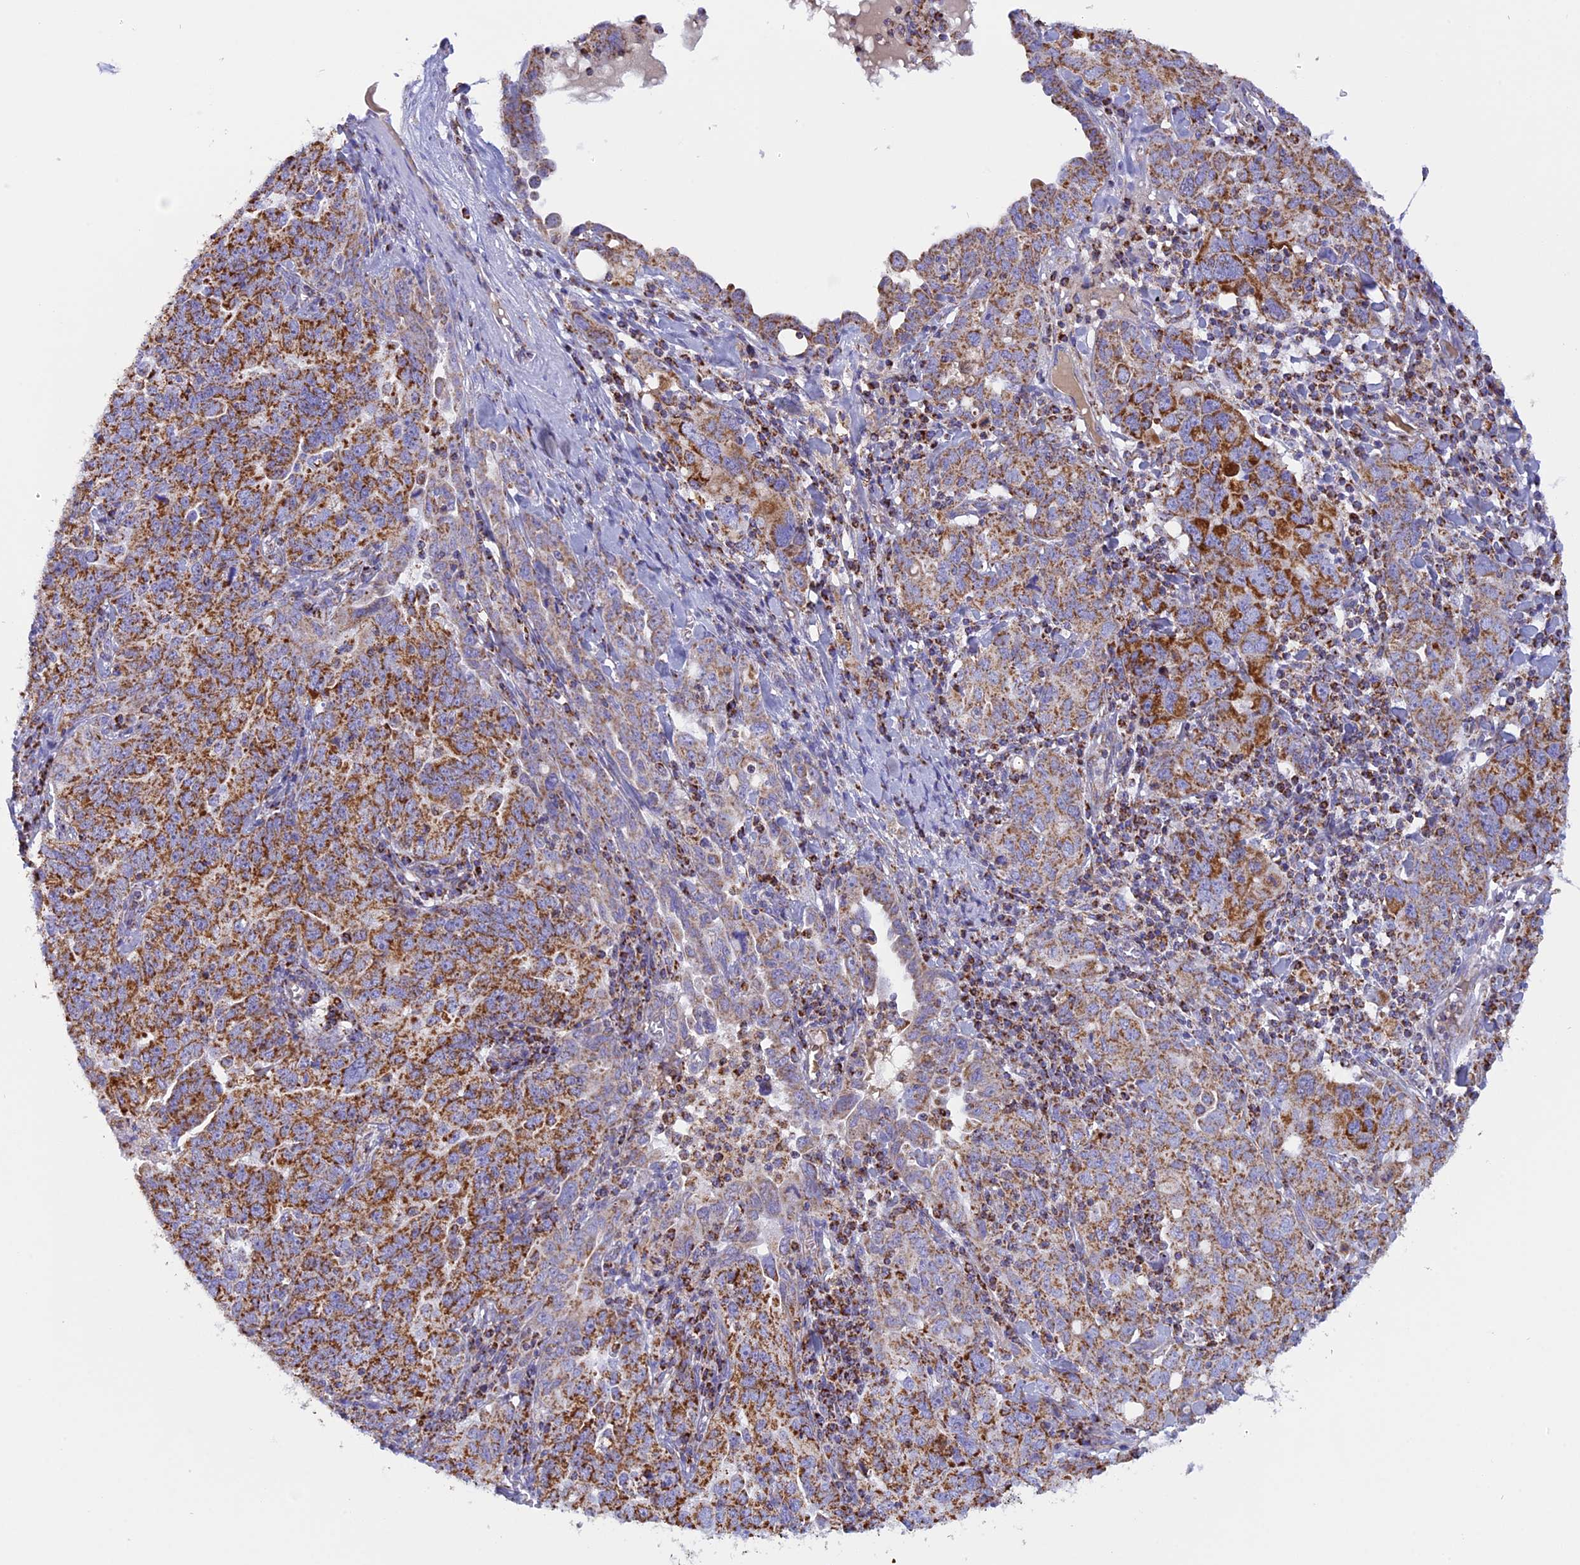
{"staining": {"intensity": "strong", "quantity": ">75%", "location": "cytoplasmic/membranous"}, "tissue": "ovarian cancer", "cell_type": "Tumor cells", "image_type": "cancer", "snomed": [{"axis": "morphology", "description": "Carcinoma, endometroid"}, {"axis": "topography", "description": "Ovary"}], "caption": "The histopathology image demonstrates staining of ovarian cancer (endometroid carcinoma), revealing strong cytoplasmic/membranous protein staining (brown color) within tumor cells. Immunohistochemistry (ihc) stains the protein of interest in brown and the nuclei are stained blue.", "gene": "KCNG1", "patient": {"sex": "female", "age": 62}}